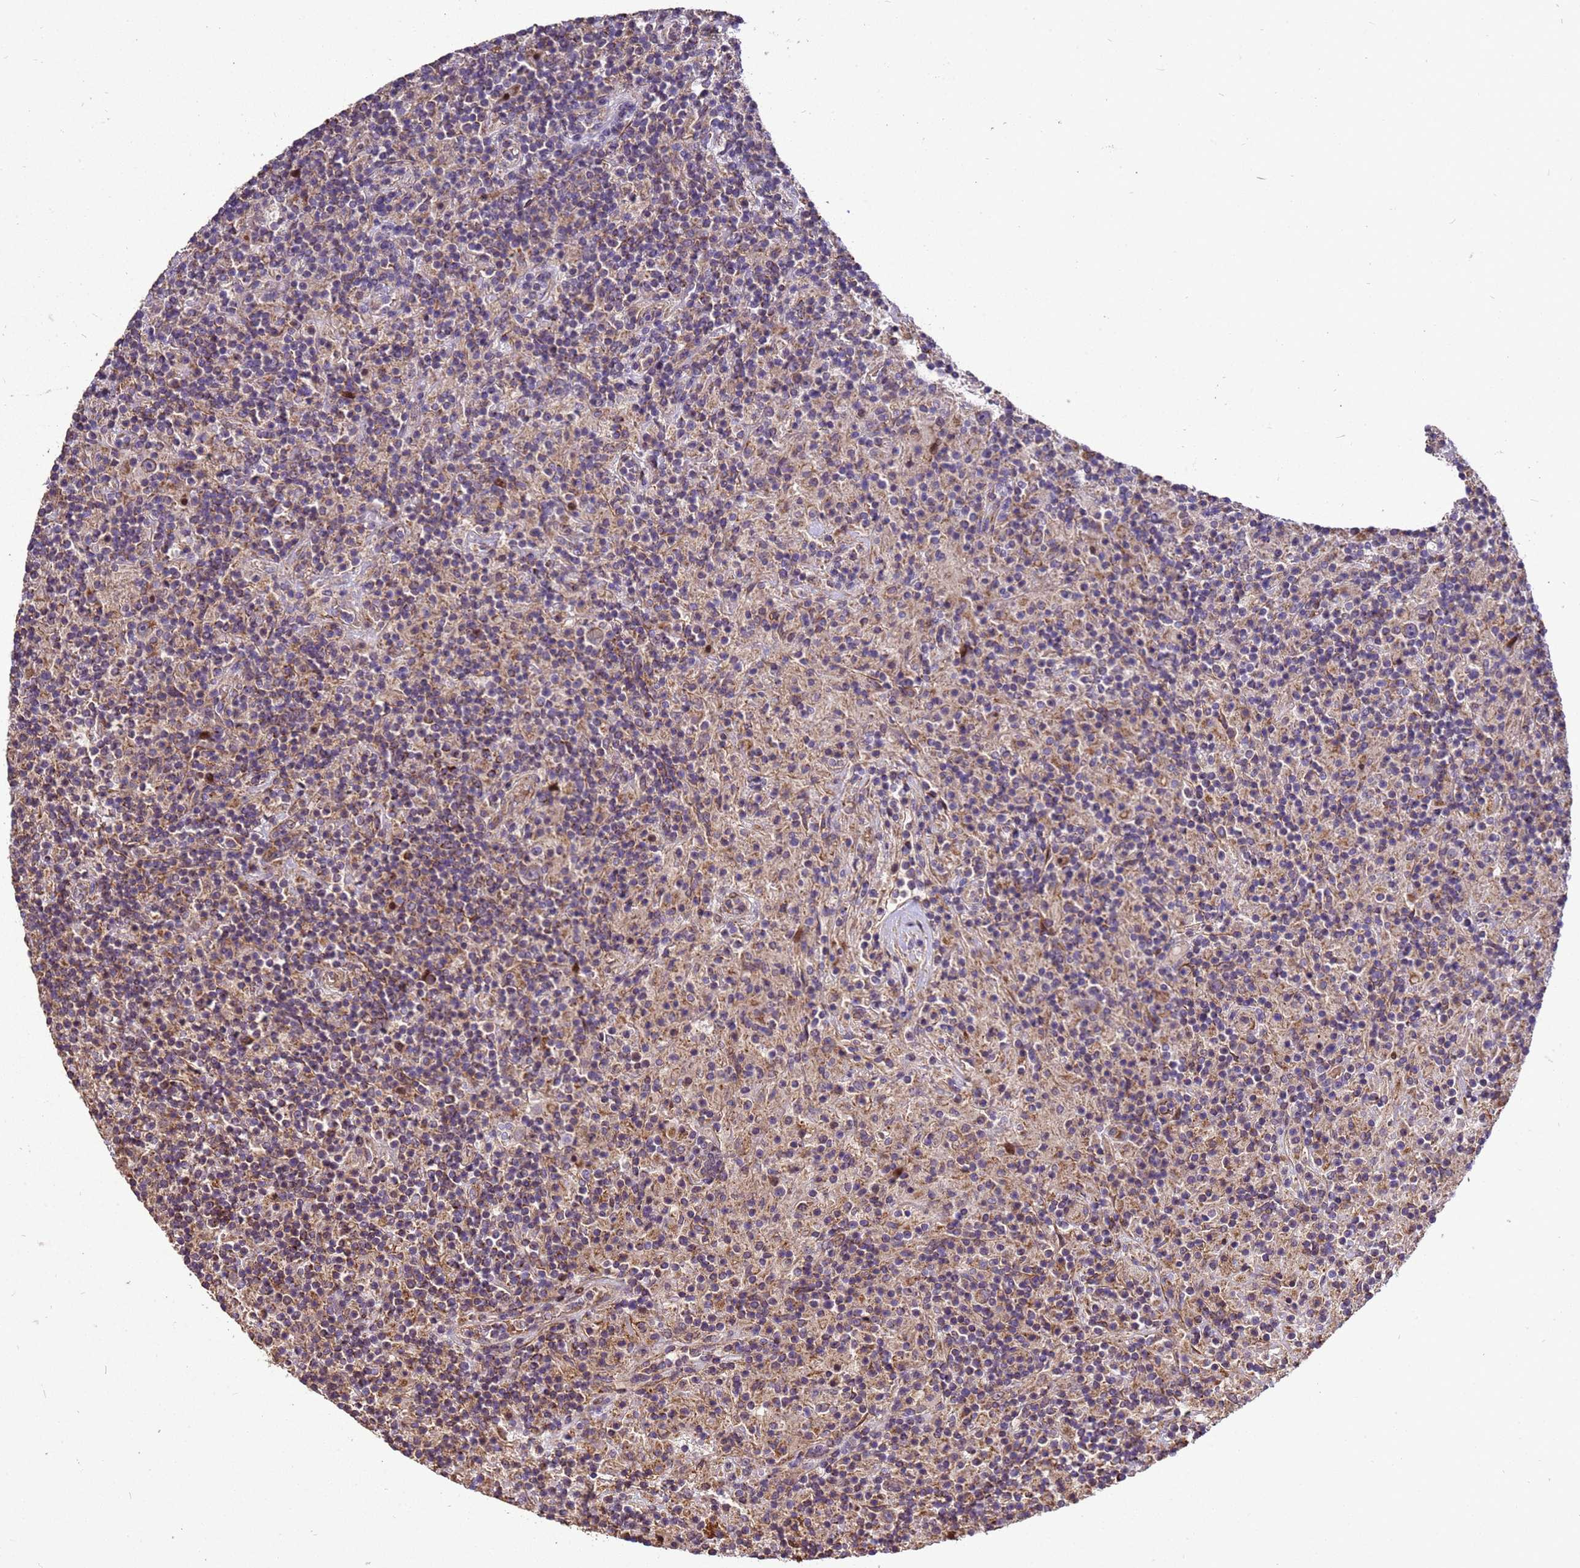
{"staining": {"intensity": "weak", "quantity": "<25%", "location": "cytoplasmic/membranous"}, "tissue": "lymphoma", "cell_type": "Tumor cells", "image_type": "cancer", "snomed": [{"axis": "morphology", "description": "Hodgkin's disease, NOS"}, {"axis": "topography", "description": "Lymph node"}], "caption": "Immunohistochemistry (IHC) image of lymphoma stained for a protein (brown), which exhibits no expression in tumor cells. Nuclei are stained in blue.", "gene": "RSPRY1", "patient": {"sex": "male", "age": 70}}